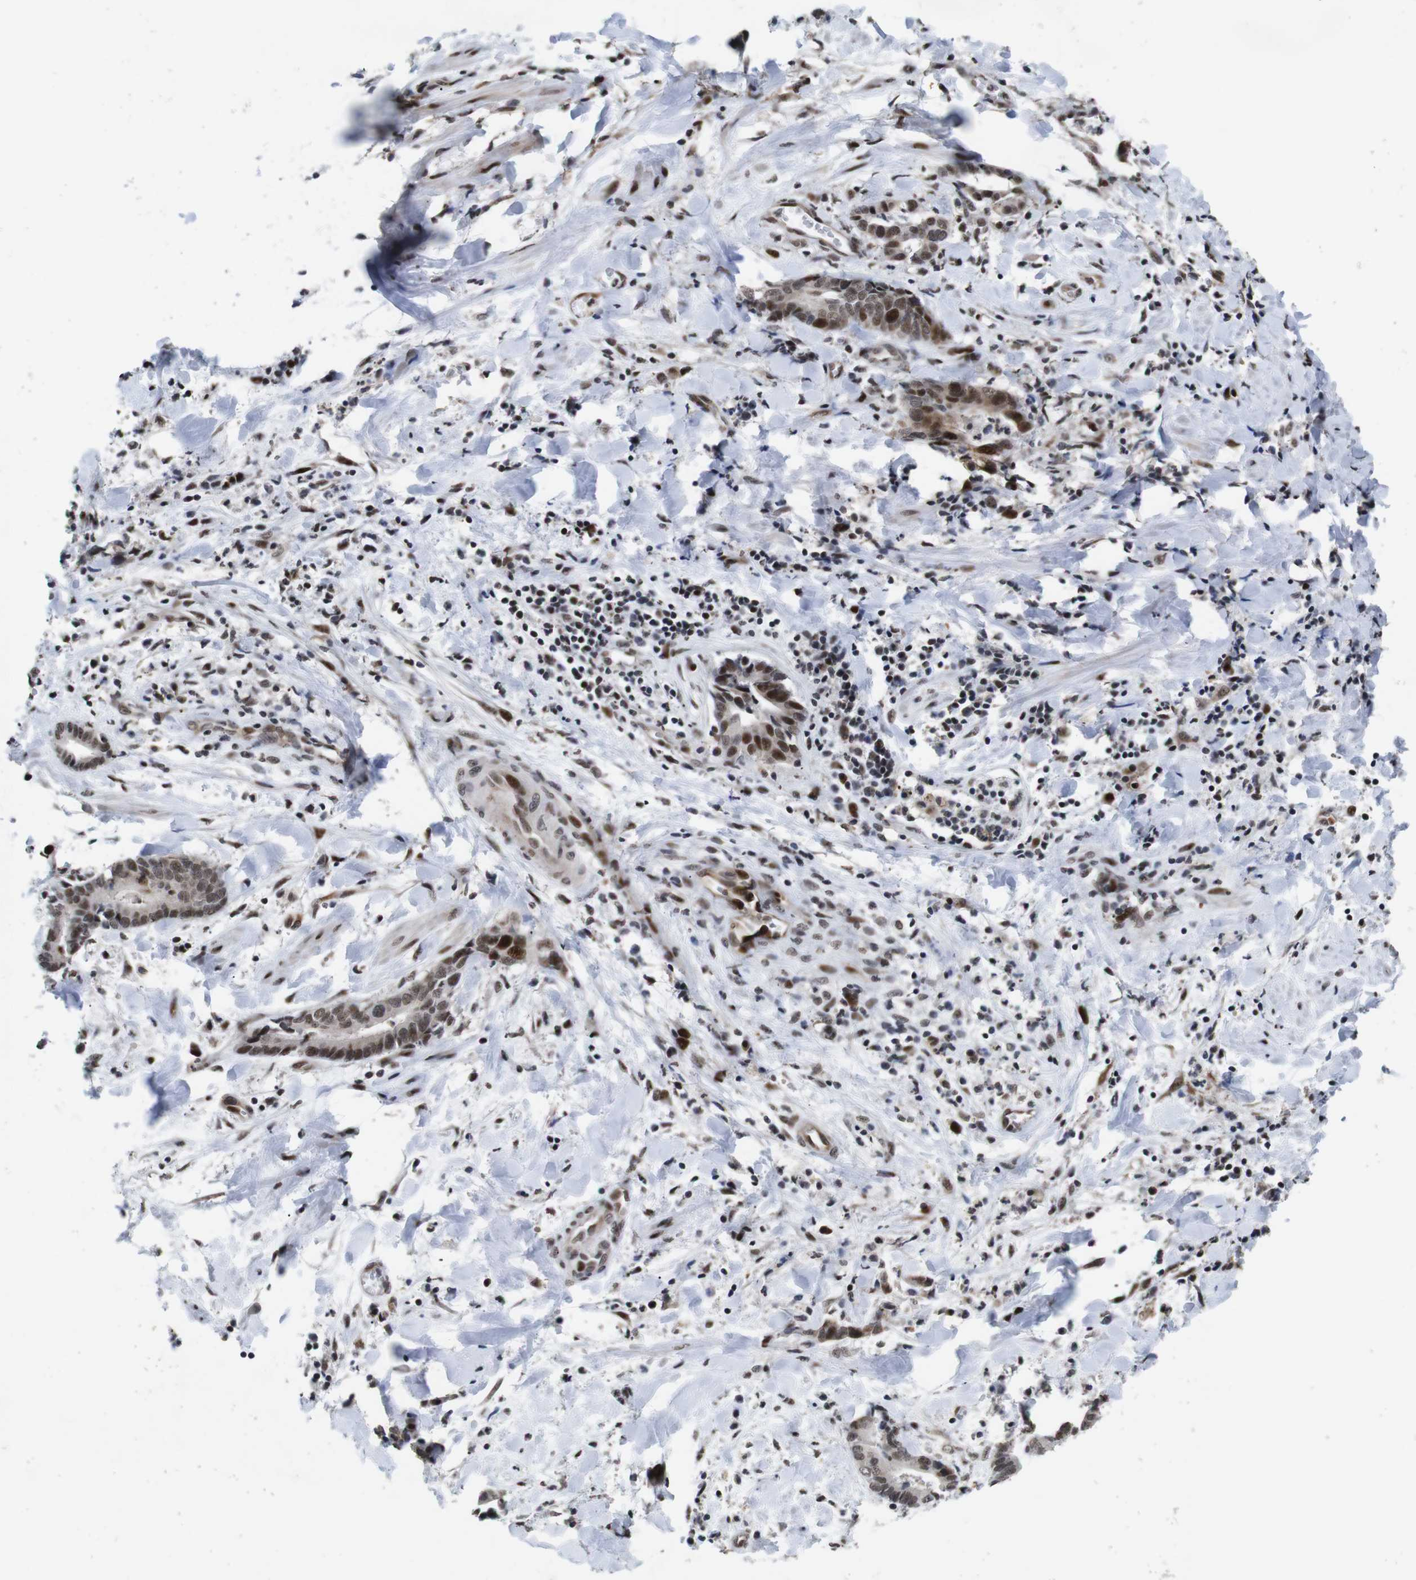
{"staining": {"intensity": "moderate", "quantity": ">75%", "location": "nuclear"}, "tissue": "cervical cancer", "cell_type": "Tumor cells", "image_type": "cancer", "snomed": [{"axis": "morphology", "description": "Adenocarcinoma, NOS"}, {"axis": "topography", "description": "Cervix"}], "caption": "Cervical cancer stained with immunohistochemistry (IHC) exhibits moderate nuclear expression in about >75% of tumor cells.", "gene": "EIF4G1", "patient": {"sex": "female", "age": 44}}